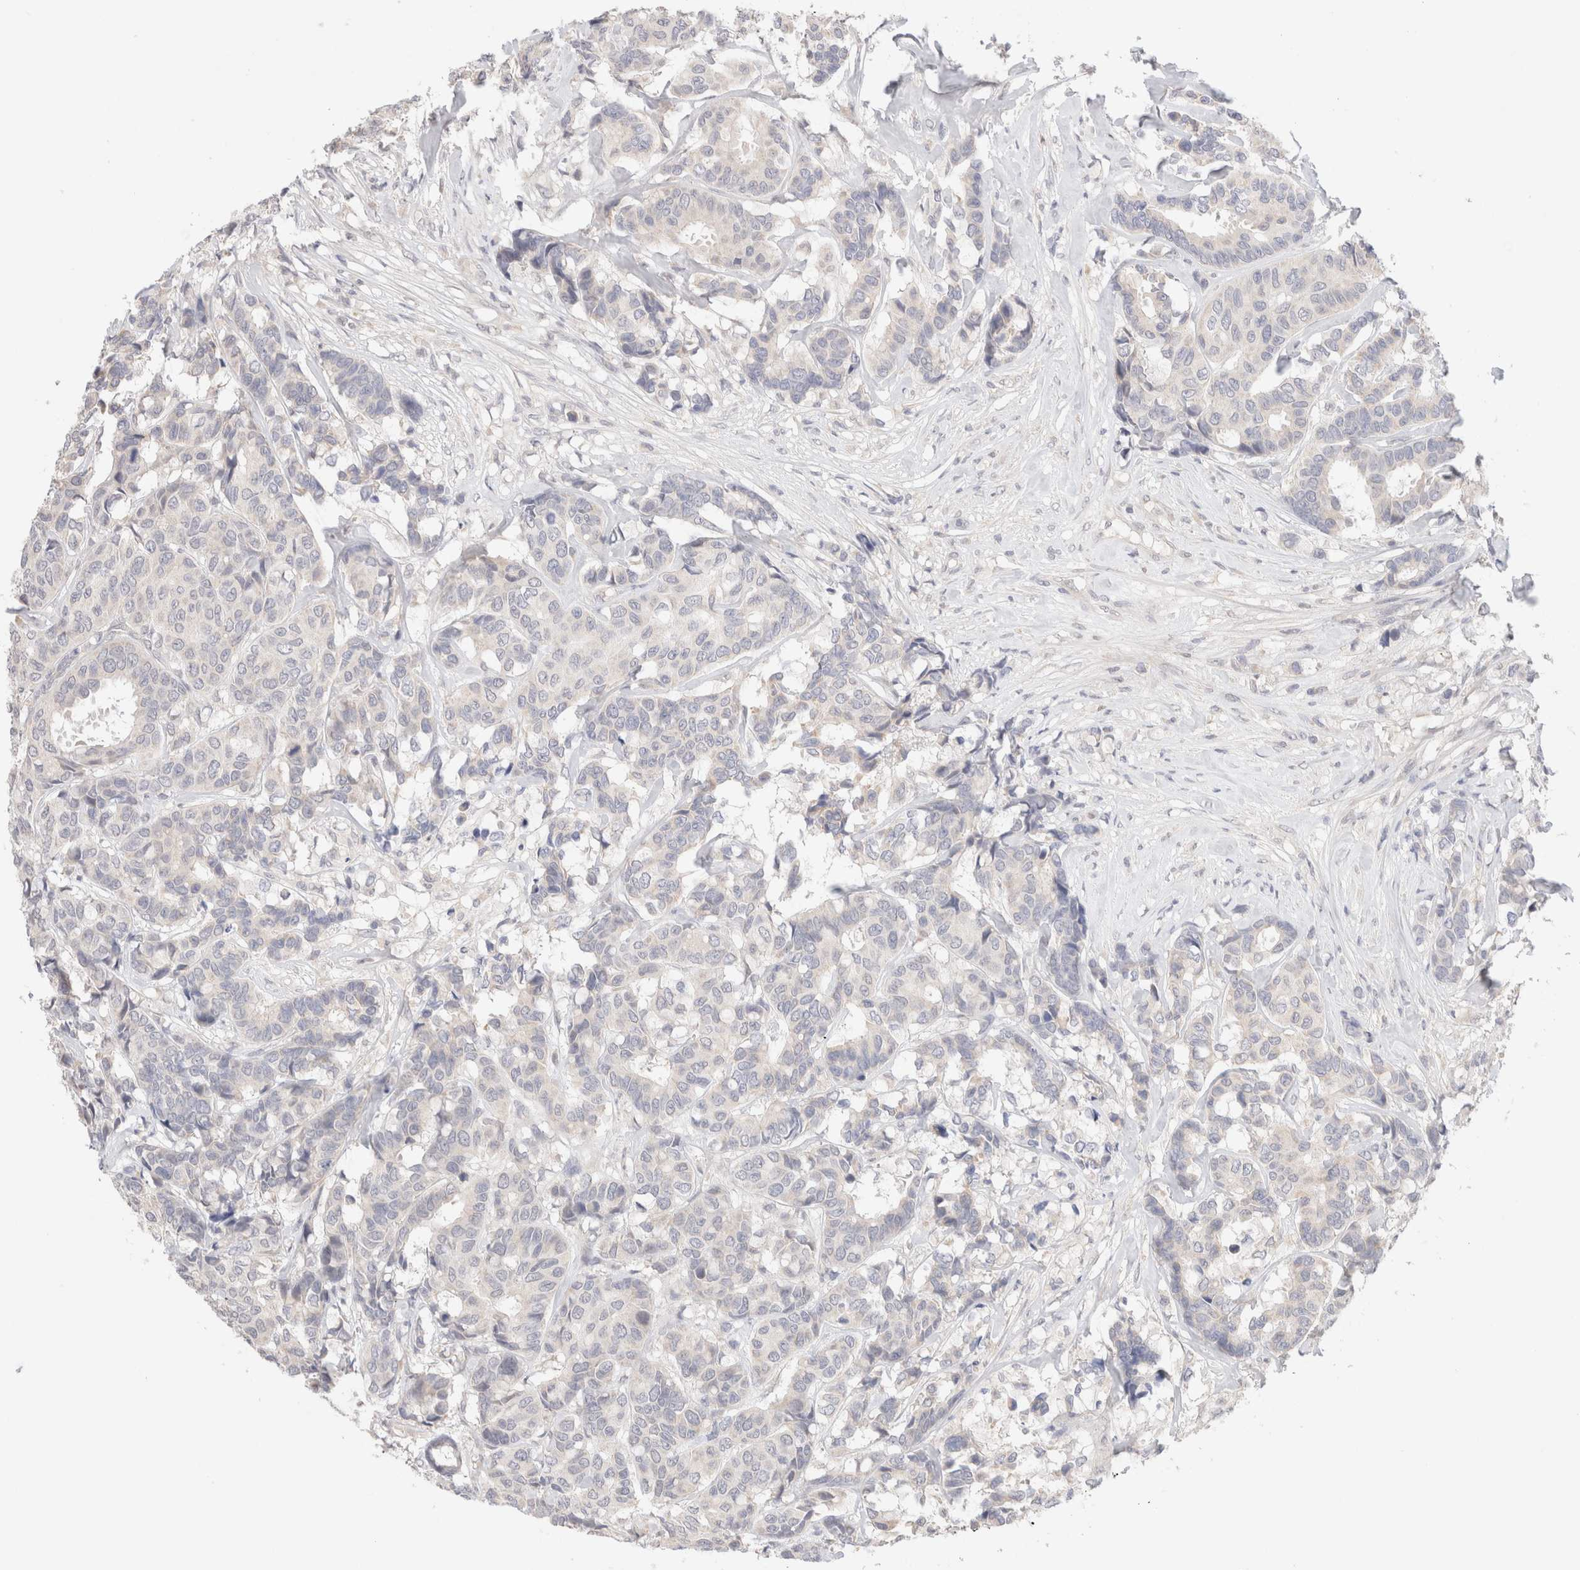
{"staining": {"intensity": "negative", "quantity": "none", "location": "none"}, "tissue": "breast cancer", "cell_type": "Tumor cells", "image_type": "cancer", "snomed": [{"axis": "morphology", "description": "Duct carcinoma"}, {"axis": "topography", "description": "Breast"}], "caption": "This is an immunohistochemistry (IHC) photomicrograph of human breast cancer. There is no staining in tumor cells.", "gene": "SPATA20", "patient": {"sex": "female", "age": 87}}